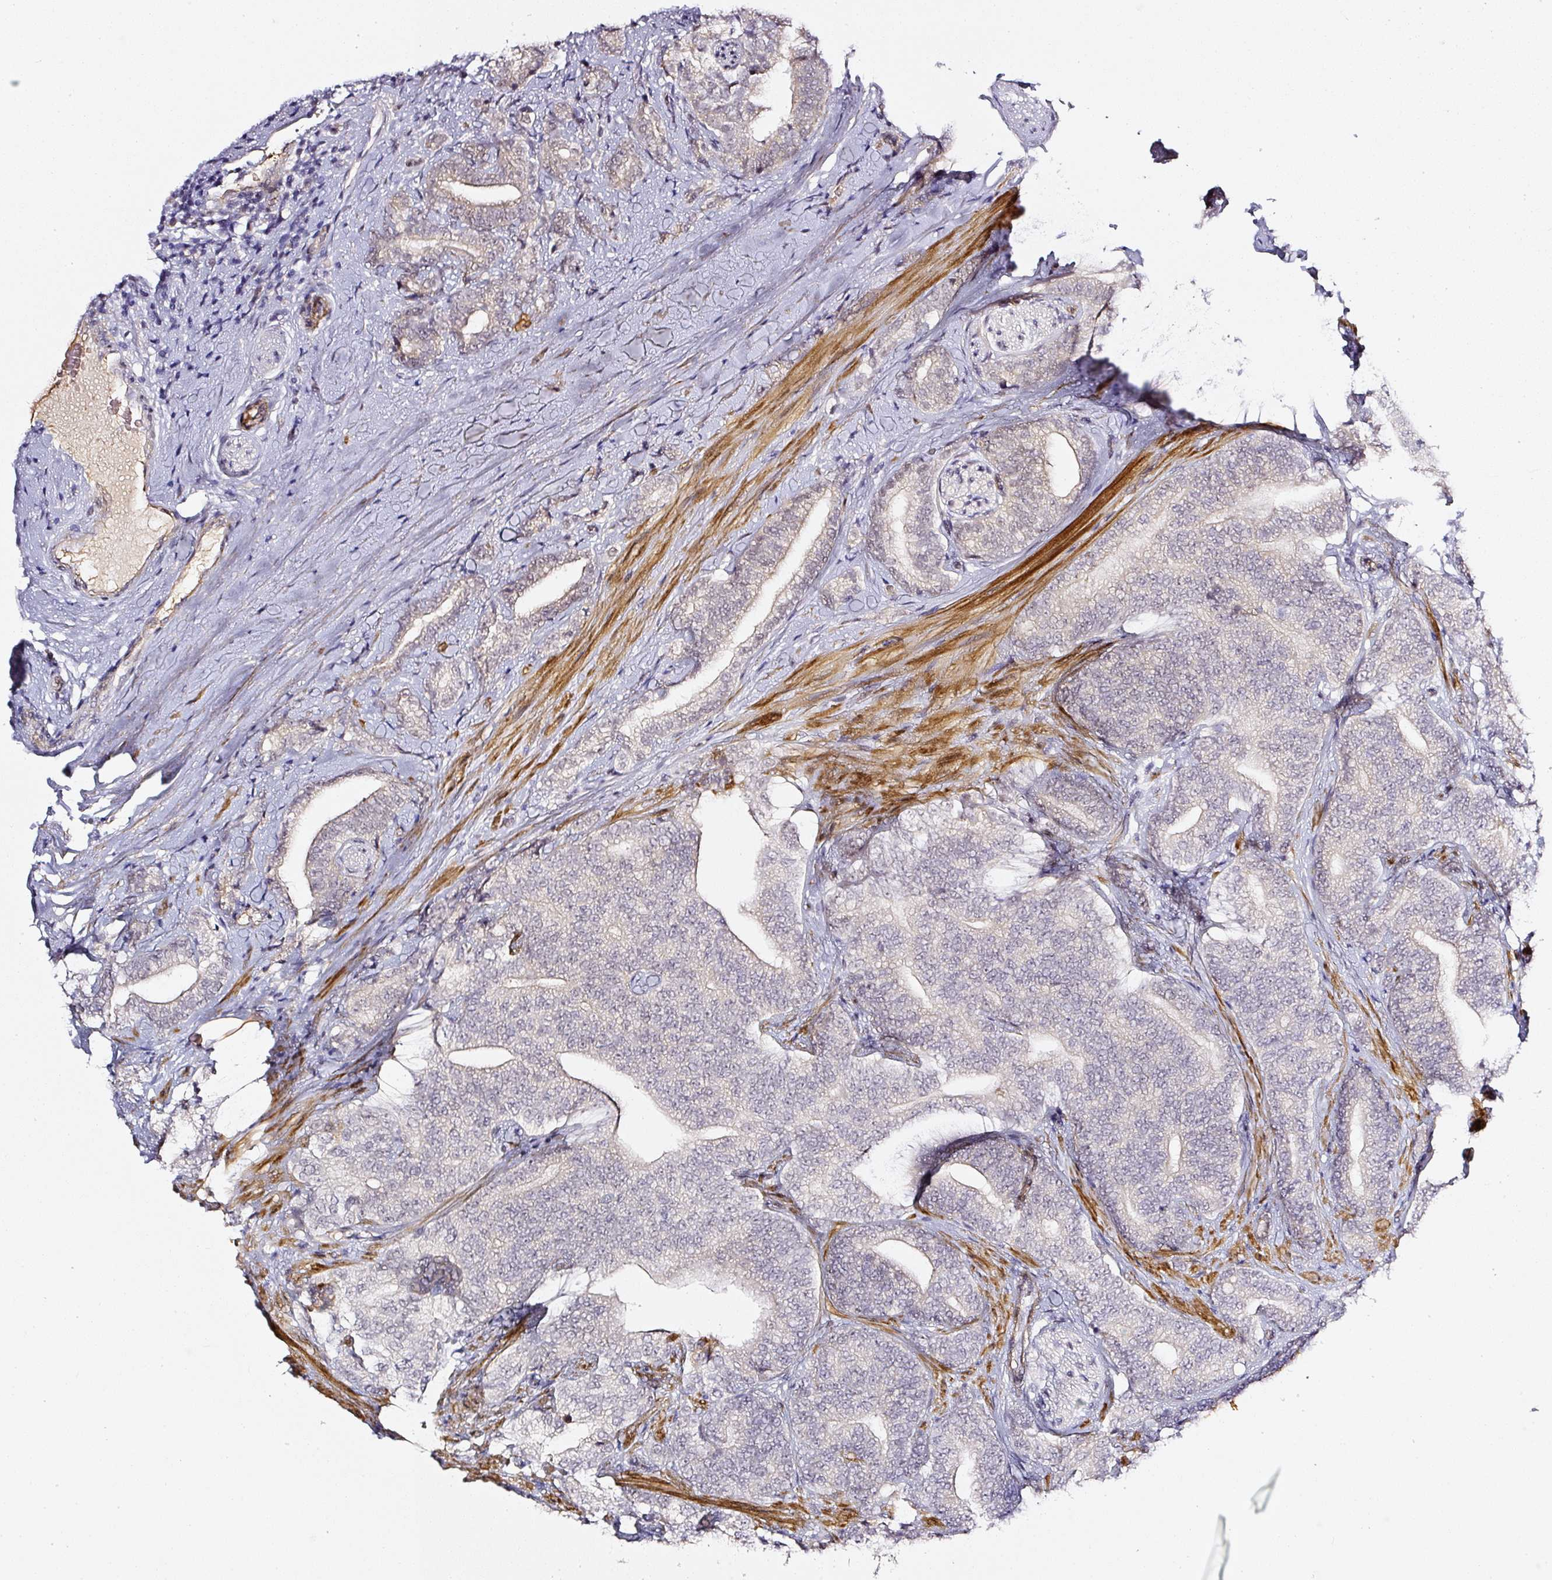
{"staining": {"intensity": "negative", "quantity": "none", "location": "none"}, "tissue": "prostate cancer", "cell_type": "Tumor cells", "image_type": "cancer", "snomed": [{"axis": "morphology", "description": "Adenocarcinoma, High grade"}, {"axis": "topography", "description": "Prostate"}], "caption": "Adenocarcinoma (high-grade) (prostate) stained for a protein using immunohistochemistry (IHC) reveals no expression tumor cells.", "gene": "TOGARAM1", "patient": {"sex": "male", "age": 72}}